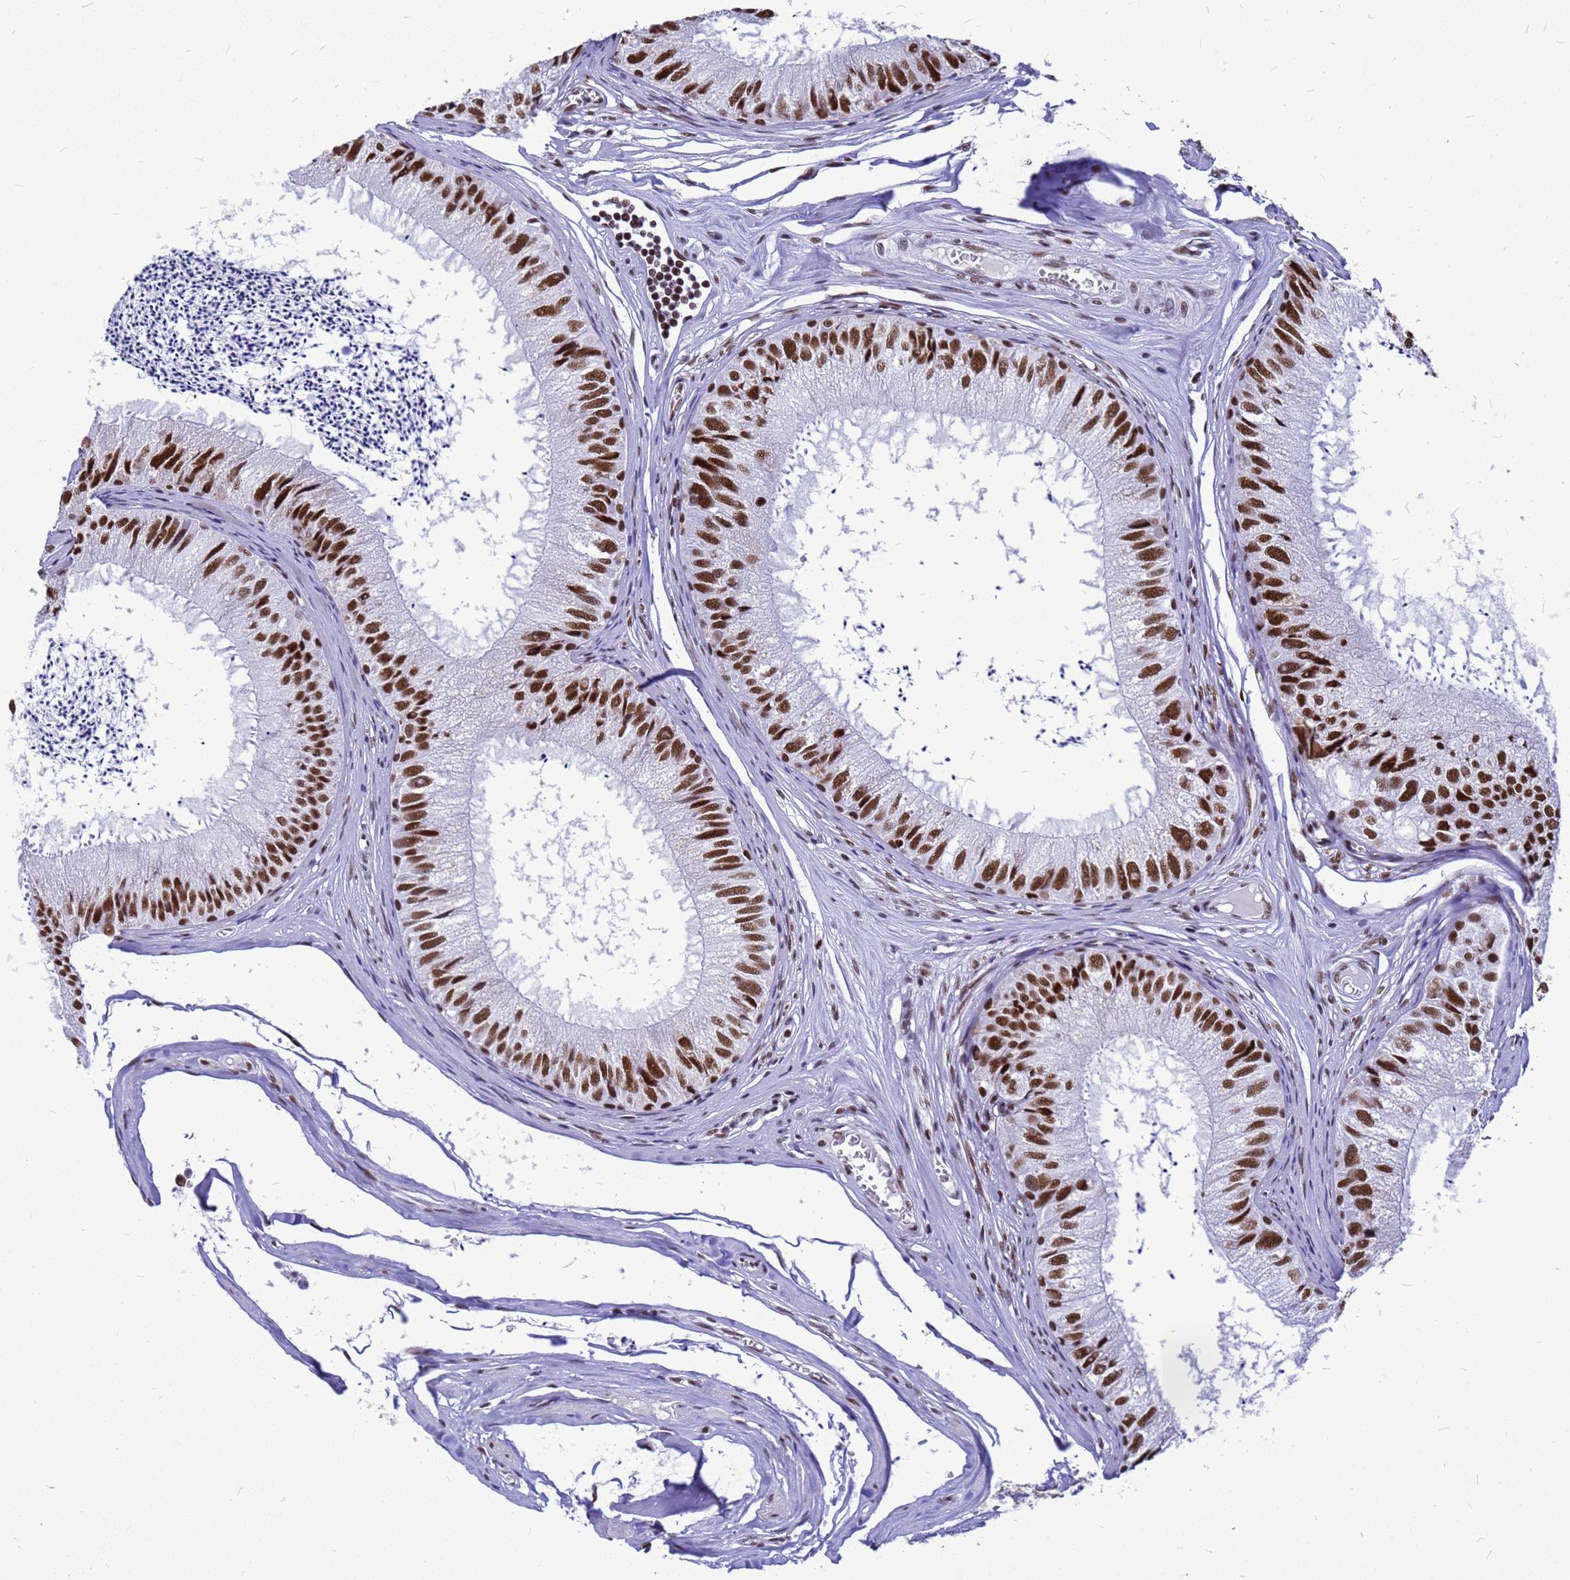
{"staining": {"intensity": "strong", "quantity": ">75%", "location": "nuclear"}, "tissue": "epididymis", "cell_type": "Glandular cells", "image_type": "normal", "snomed": [{"axis": "morphology", "description": "Normal tissue, NOS"}, {"axis": "topography", "description": "Epididymis"}], "caption": "Immunohistochemical staining of unremarkable epididymis displays >75% levels of strong nuclear protein positivity in about >75% of glandular cells. Nuclei are stained in blue.", "gene": "SART3", "patient": {"sex": "male", "age": 79}}